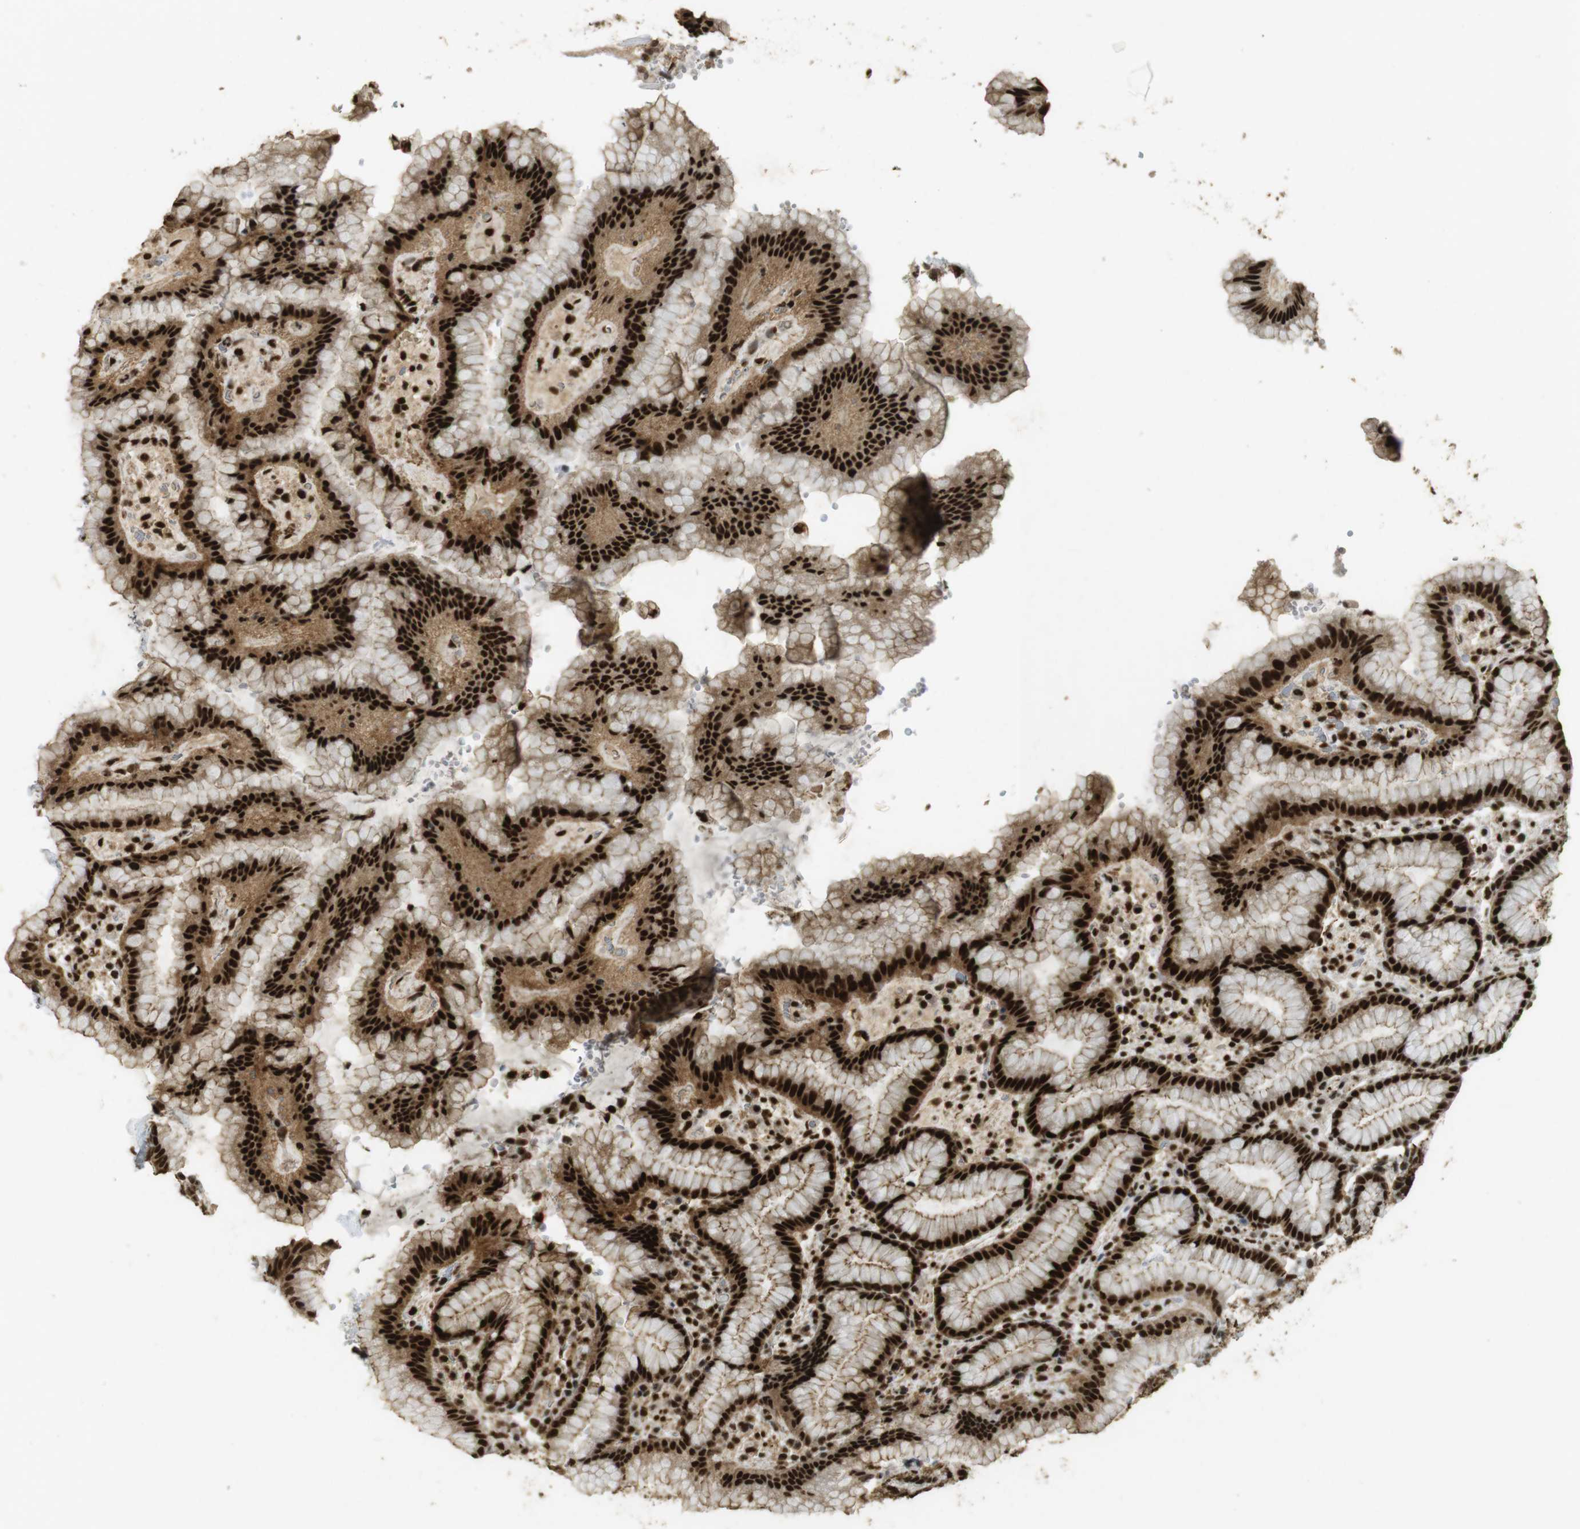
{"staining": {"intensity": "strong", "quantity": ">75%", "location": "cytoplasmic/membranous,nuclear"}, "tissue": "stomach", "cell_type": "Glandular cells", "image_type": "normal", "snomed": [{"axis": "morphology", "description": "Normal tissue, NOS"}, {"axis": "topography", "description": "Stomach, lower"}], "caption": "Stomach stained with a brown dye displays strong cytoplasmic/membranous,nuclear positive staining in about >75% of glandular cells.", "gene": "GATA4", "patient": {"sex": "male", "age": 52}}